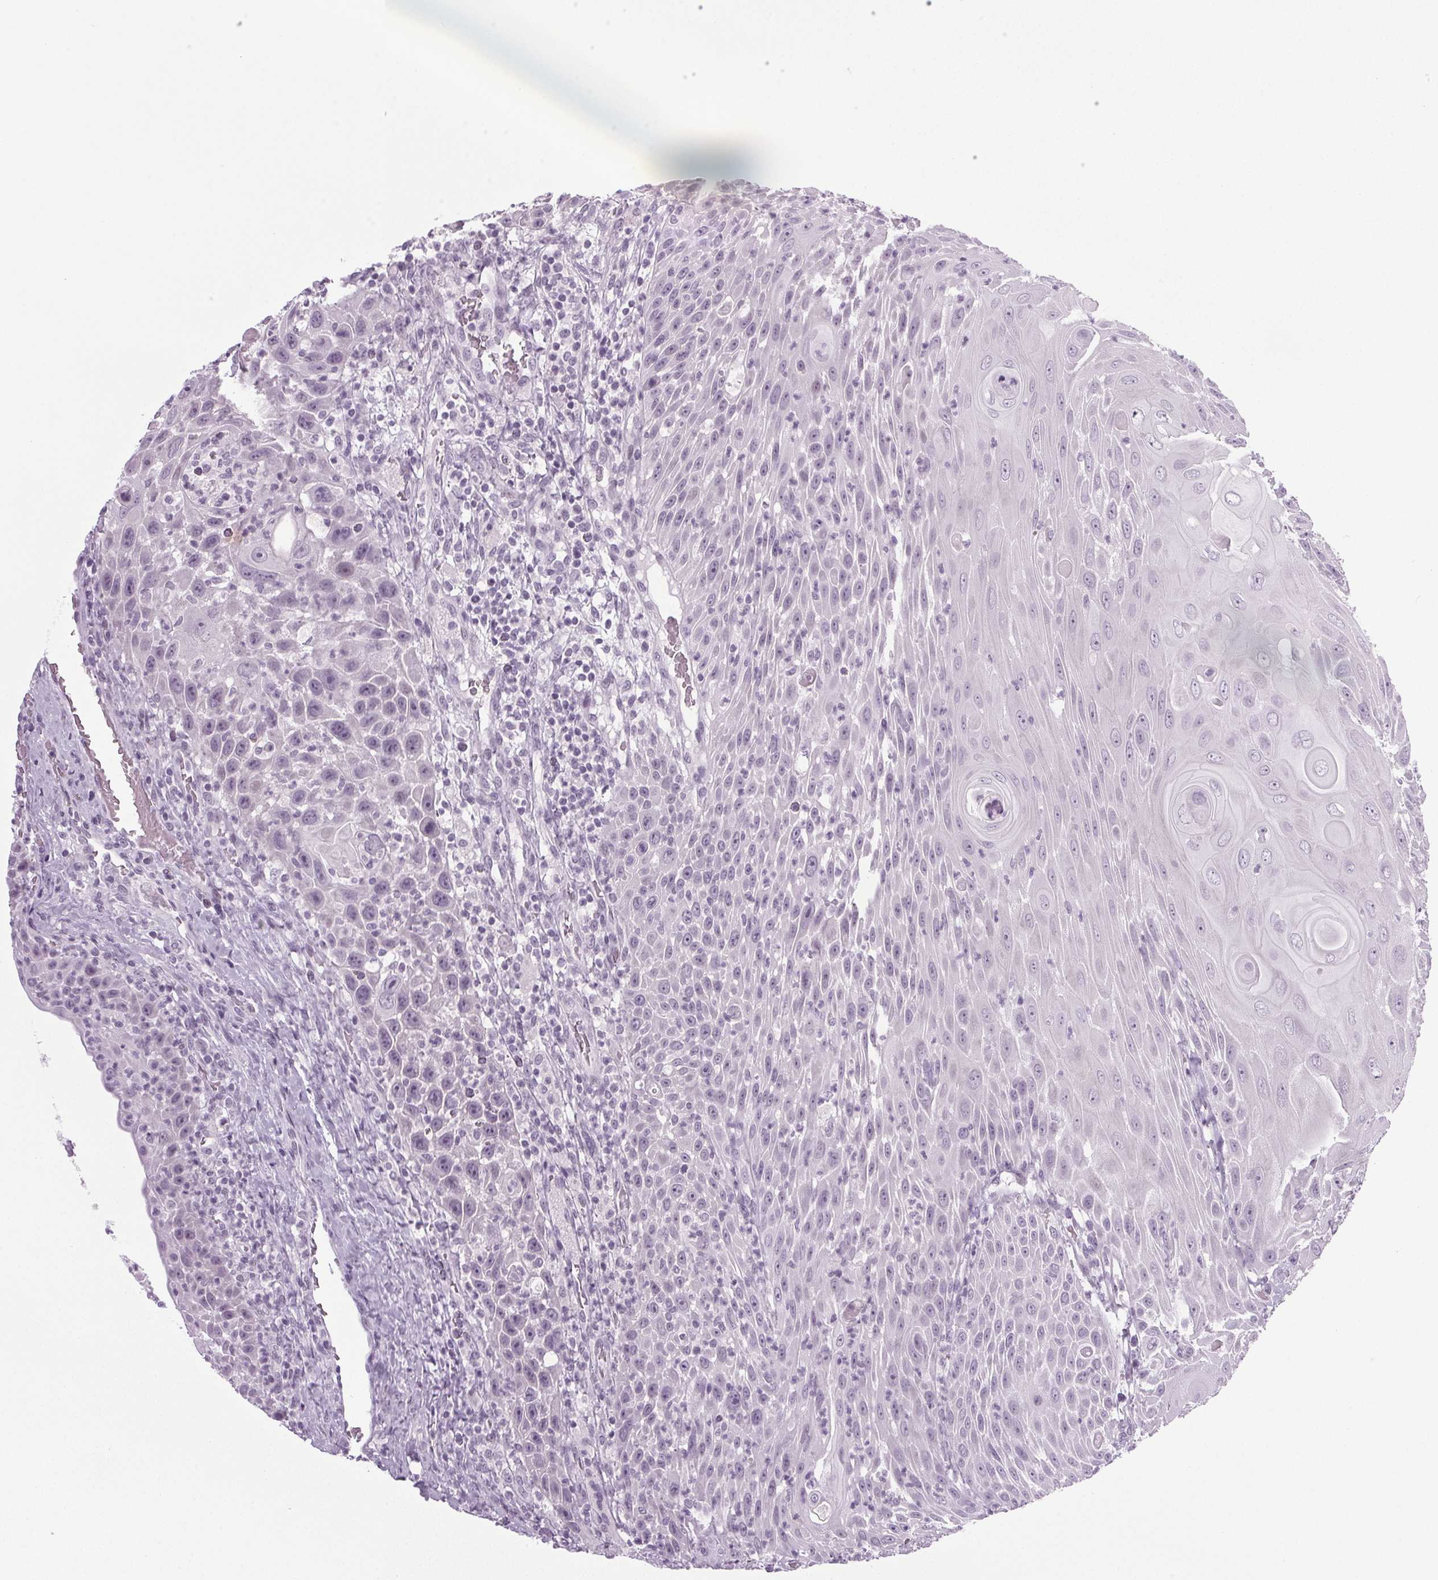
{"staining": {"intensity": "negative", "quantity": "none", "location": "none"}, "tissue": "head and neck cancer", "cell_type": "Tumor cells", "image_type": "cancer", "snomed": [{"axis": "morphology", "description": "Squamous cell carcinoma, NOS"}, {"axis": "topography", "description": "Head-Neck"}], "caption": "Immunohistochemistry (IHC) histopathology image of neoplastic tissue: human head and neck squamous cell carcinoma stained with DAB (3,3'-diaminobenzidine) reveals no significant protein expression in tumor cells.", "gene": "IGF2BP1", "patient": {"sex": "male", "age": 69}}